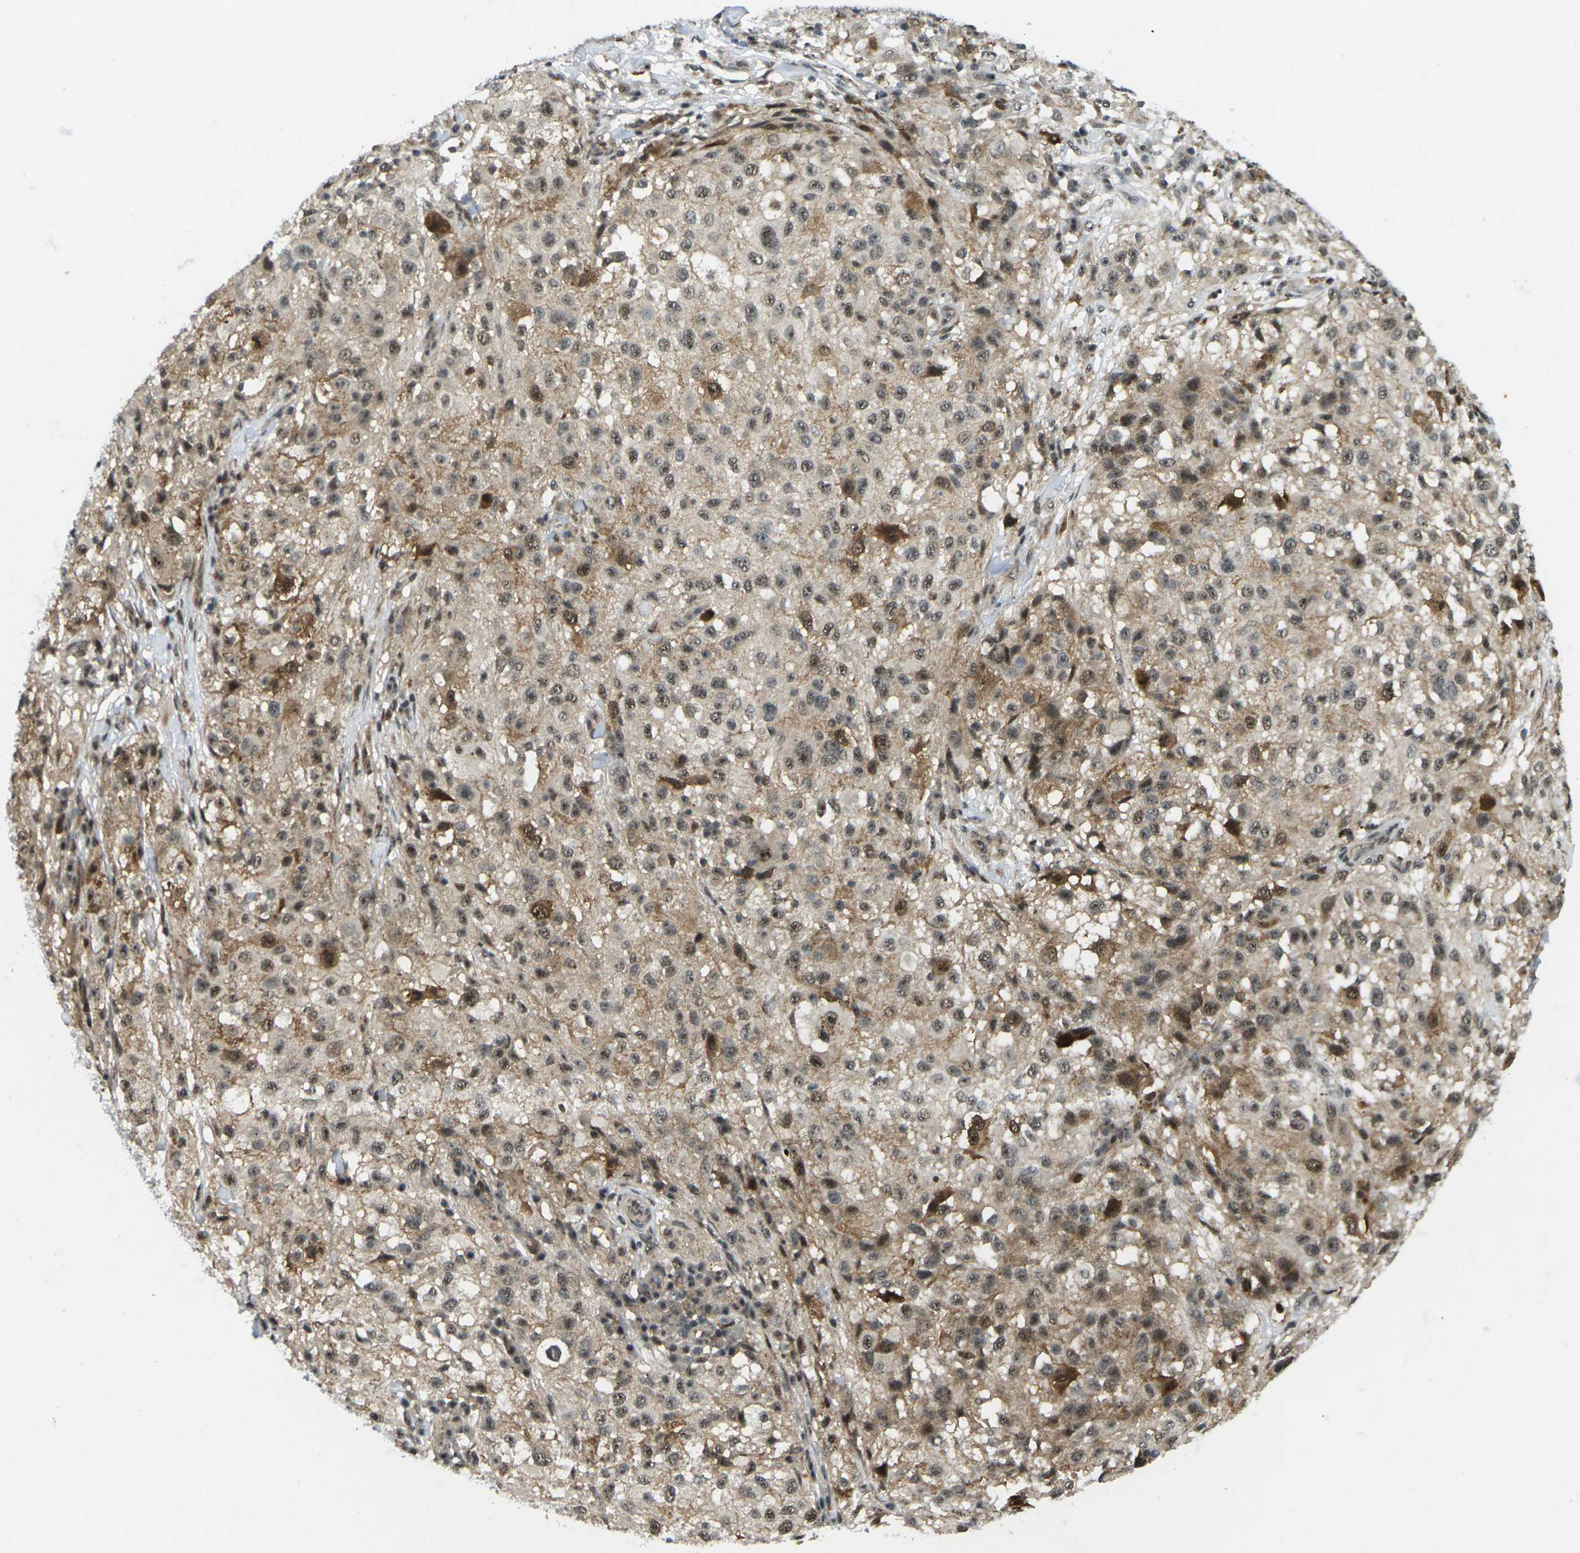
{"staining": {"intensity": "moderate", "quantity": ">75%", "location": "cytoplasmic/membranous,nuclear"}, "tissue": "melanoma", "cell_type": "Tumor cells", "image_type": "cancer", "snomed": [{"axis": "morphology", "description": "Necrosis, NOS"}, {"axis": "morphology", "description": "Malignant melanoma, NOS"}, {"axis": "topography", "description": "Skin"}], "caption": "Immunohistochemistry (IHC) micrograph of melanoma stained for a protein (brown), which displays medium levels of moderate cytoplasmic/membranous and nuclear expression in approximately >75% of tumor cells.", "gene": "UBE2S", "patient": {"sex": "female", "age": 87}}